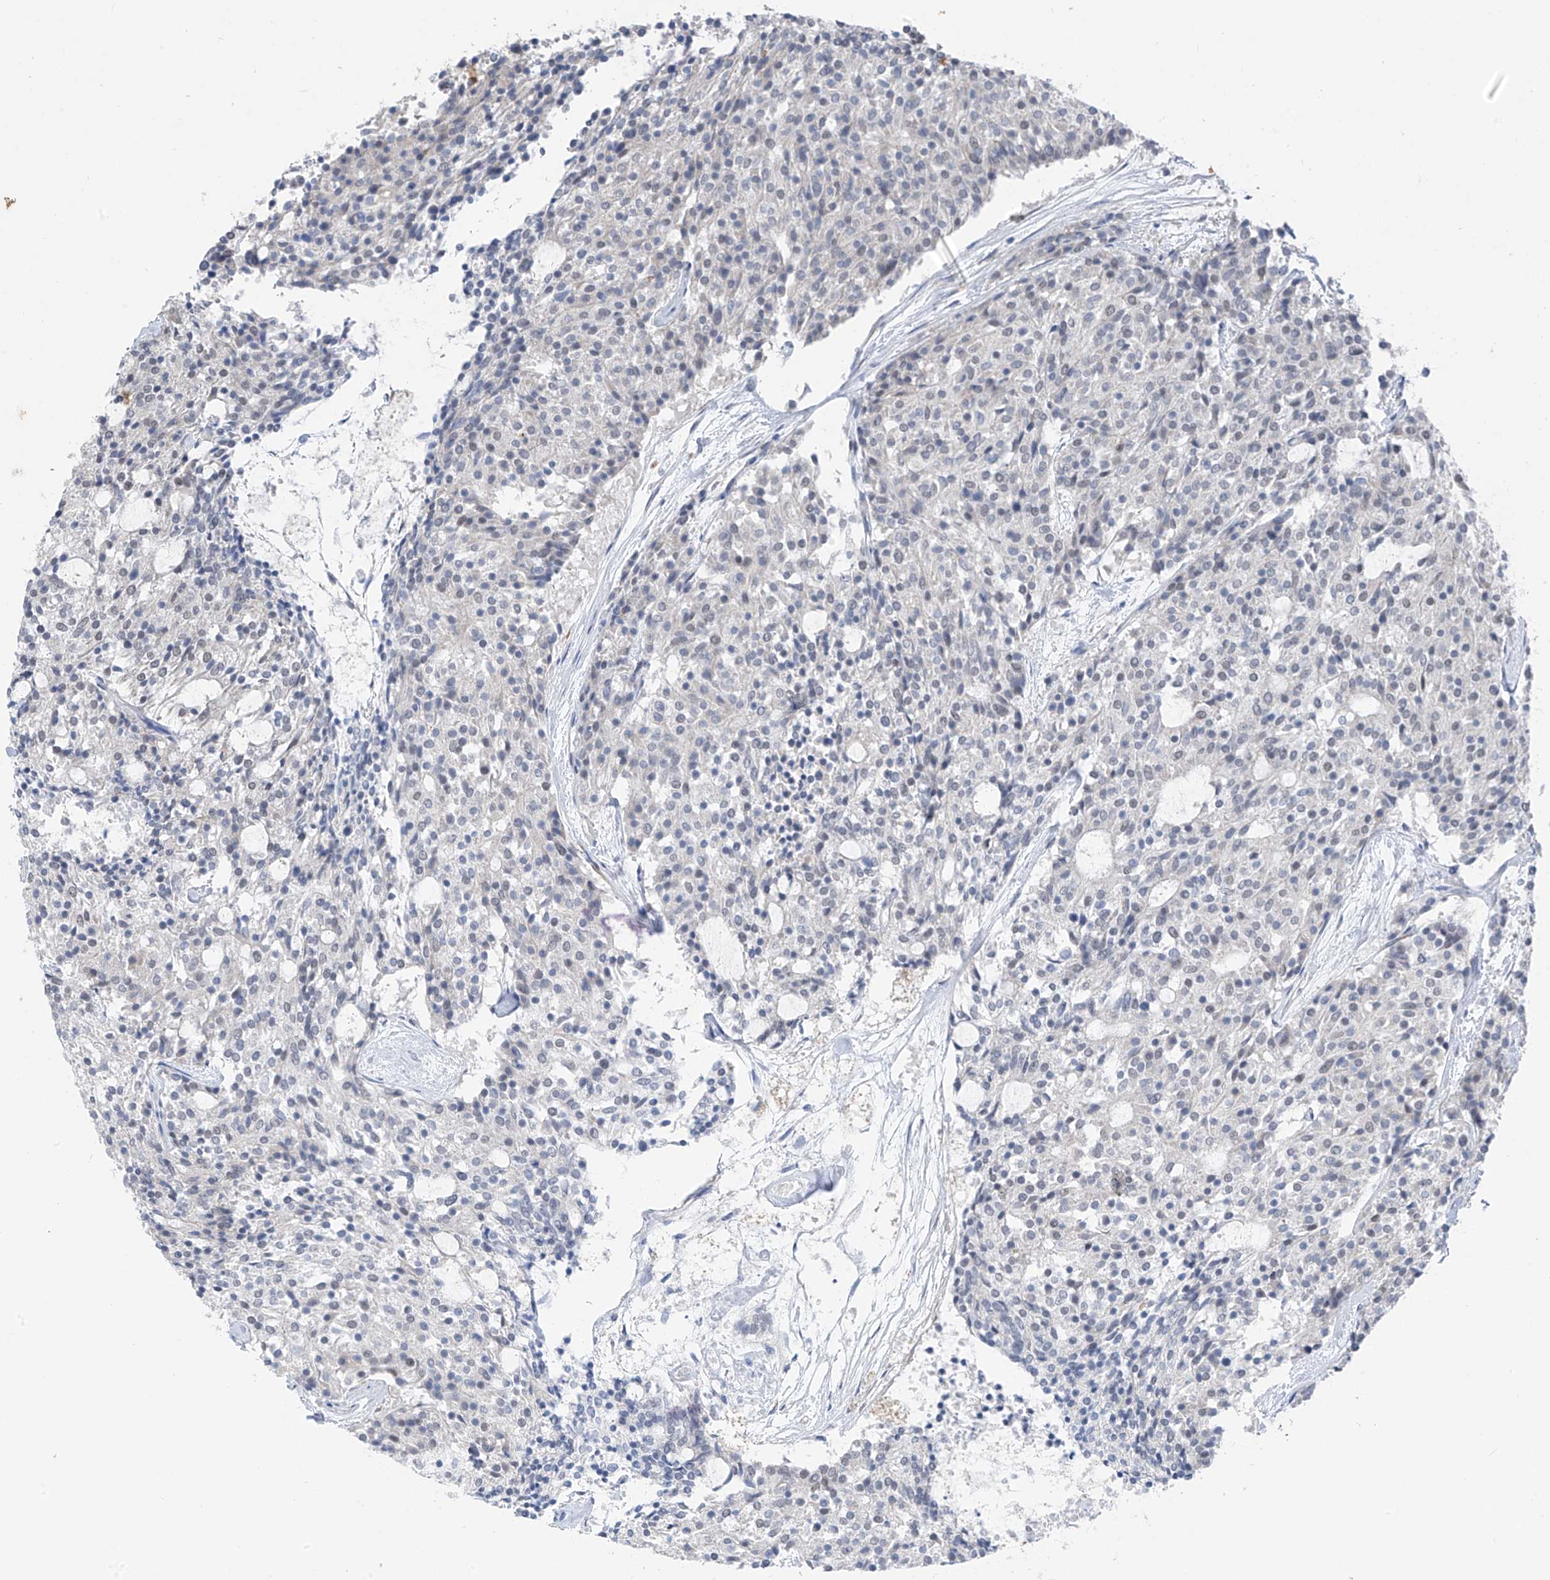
{"staining": {"intensity": "negative", "quantity": "none", "location": "none"}, "tissue": "carcinoid", "cell_type": "Tumor cells", "image_type": "cancer", "snomed": [{"axis": "morphology", "description": "Carcinoid, malignant, NOS"}, {"axis": "topography", "description": "Pancreas"}], "caption": "A micrograph of malignant carcinoid stained for a protein displays no brown staining in tumor cells.", "gene": "CYP4V2", "patient": {"sex": "female", "age": 54}}